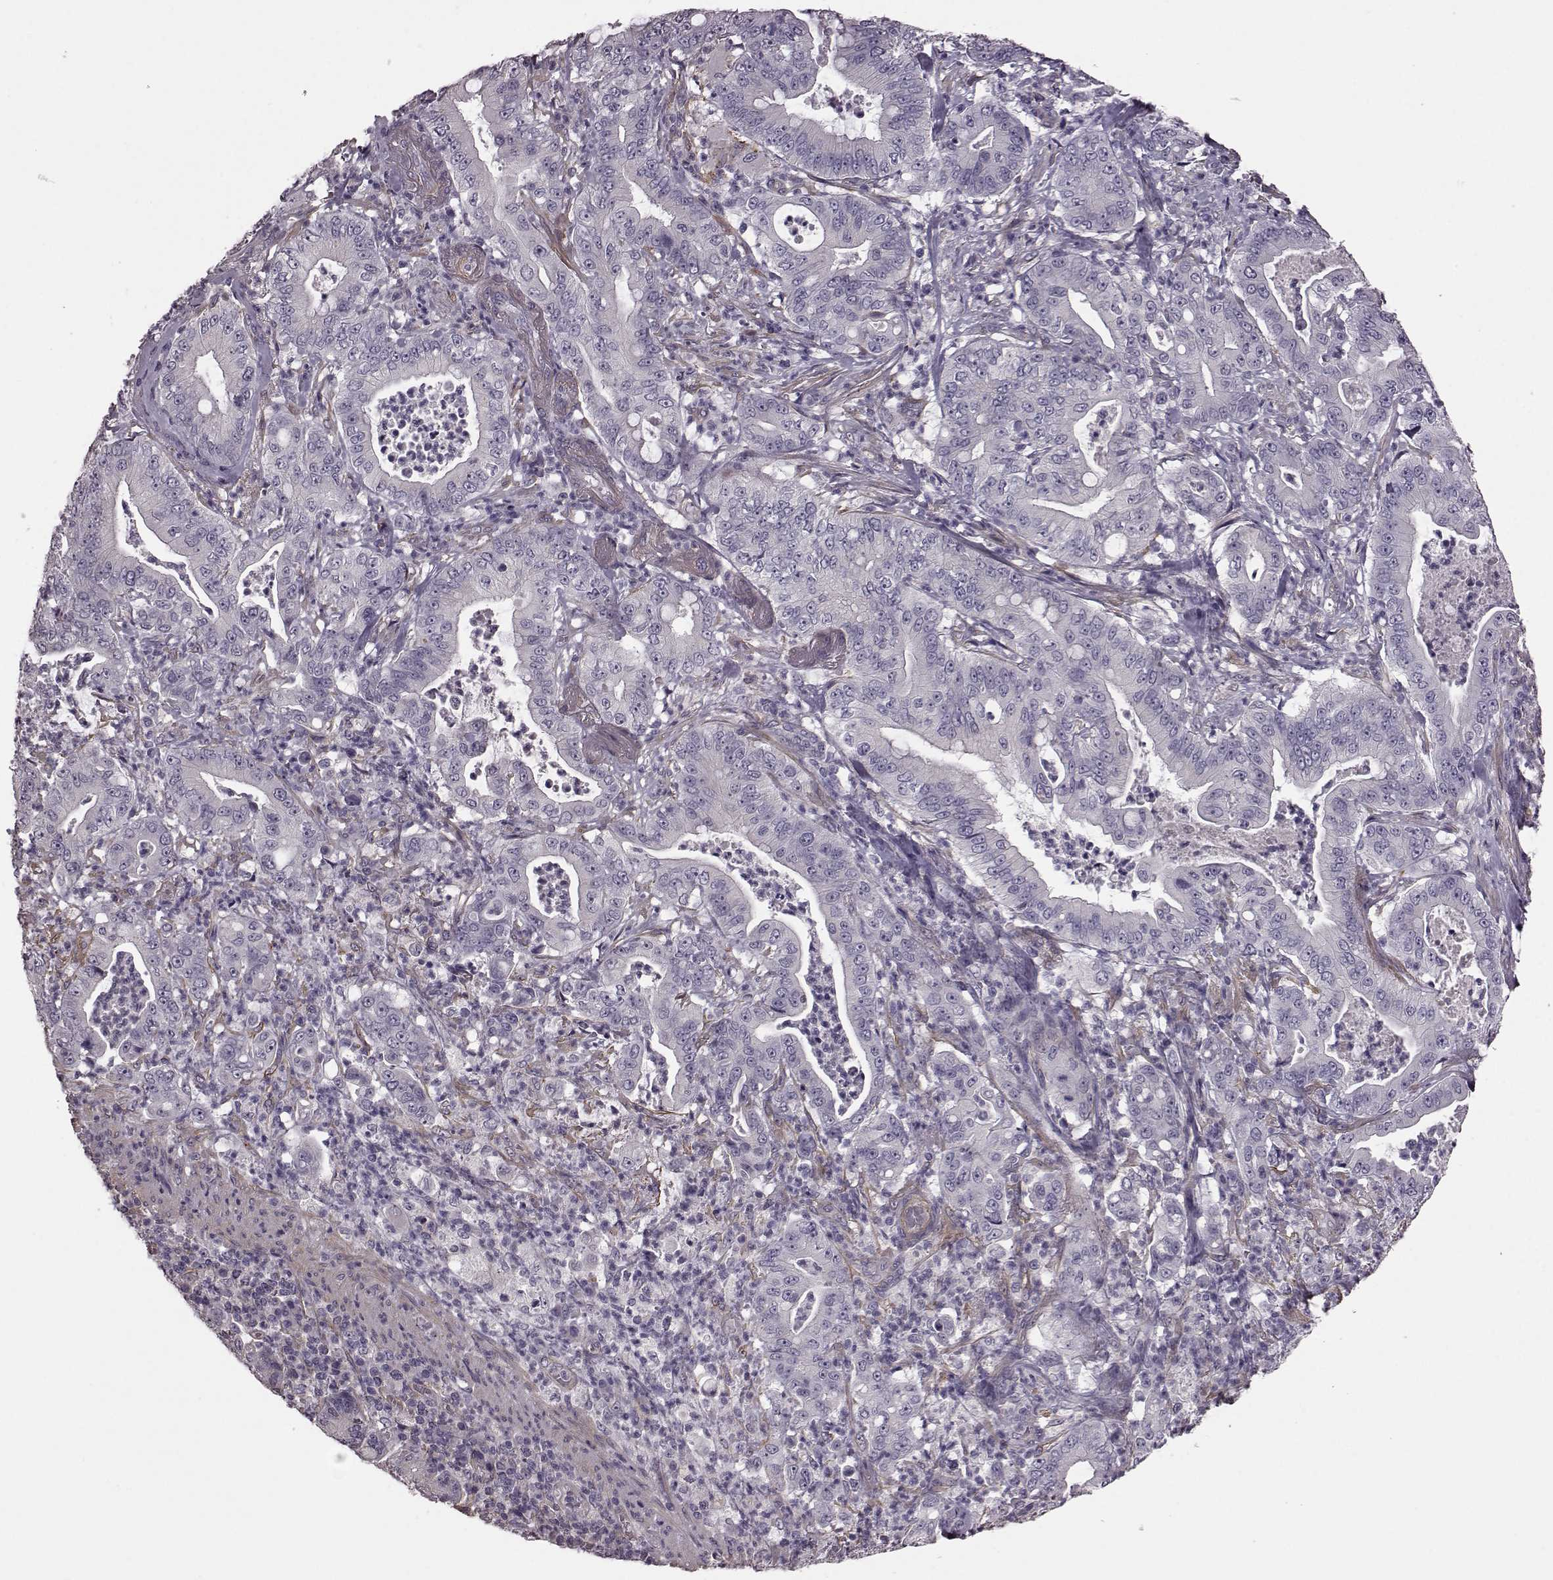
{"staining": {"intensity": "negative", "quantity": "none", "location": "none"}, "tissue": "pancreatic cancer", "cell_type": "Tumor cells", "image_type": "cancer", "snomed": [{"axis": "morphology", "description": "Adenocarcinoma, NOS"}, {"axis": "topography", "description": "Pancreas"}], "caption": "This is an IHC micrograph of human pancreatic cancer. There is no staining in tumor cells.", "gene": "GRK1", "patient": {"sex": "male", "age": 71}}